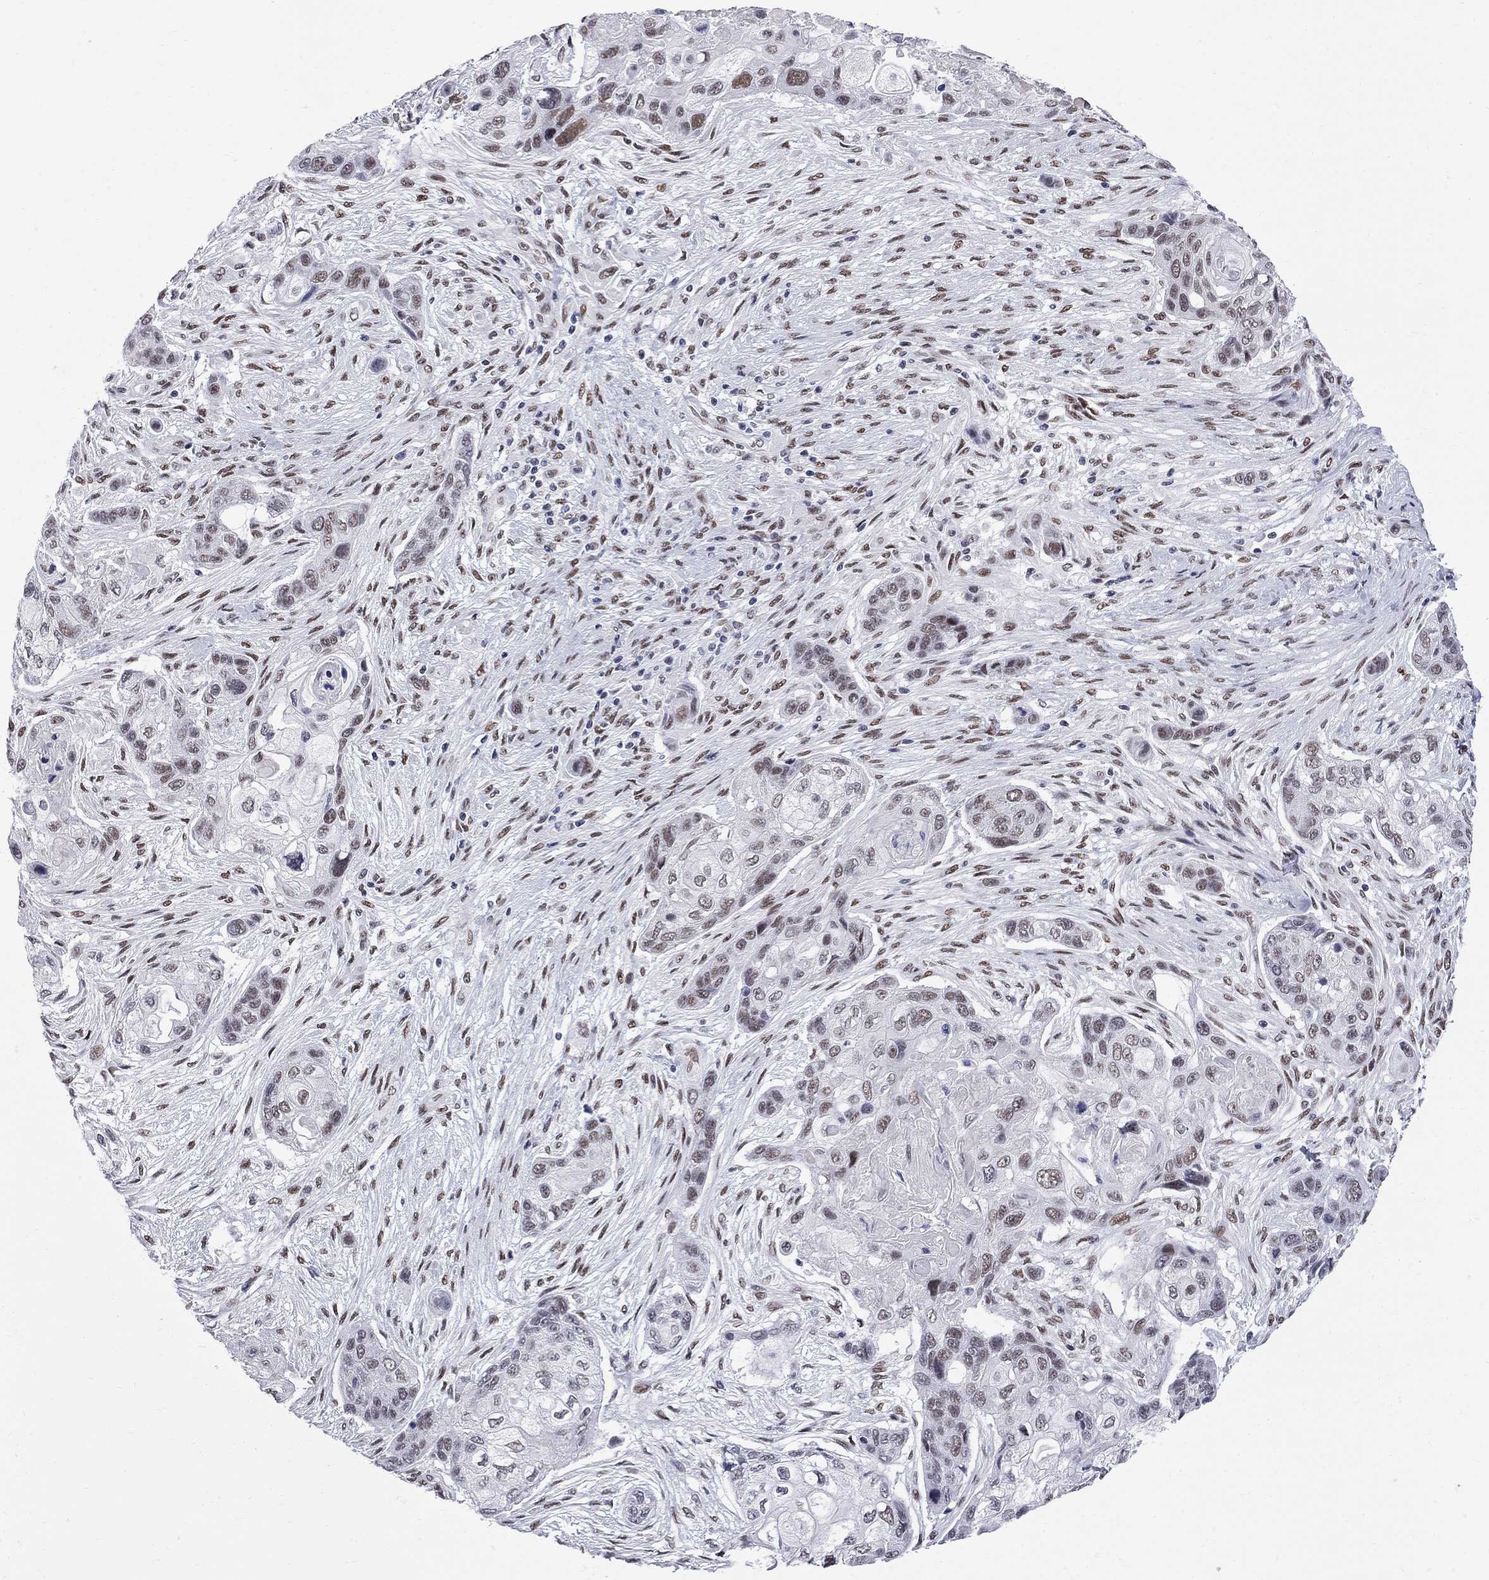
{"staining": {"intensity": "moderate", "quantity": "<25%", "location": "nuclear"}, "tissue": "lung cancer", "cell_type": "Tumor cells", "image_type": "cancer", "snomed": [{"axis": "morphology", "description": "Squamous cell carcinoma, NOS"}, {"axis": "topography", "description": "Lung"}], "caption": "Protein expression analysis of human squamous cell carcinoma (lung) reveals moderate nuclear positivity in about <25% of tumor cells. The staining was performed using DAB (3,3'-diaminobenzidine), with brown indicating positive protein expression. Nuclei are stained blue with hematoxylin.", "gene": "ZBTB47", "patient": {"sex": "male", "age": 69}}